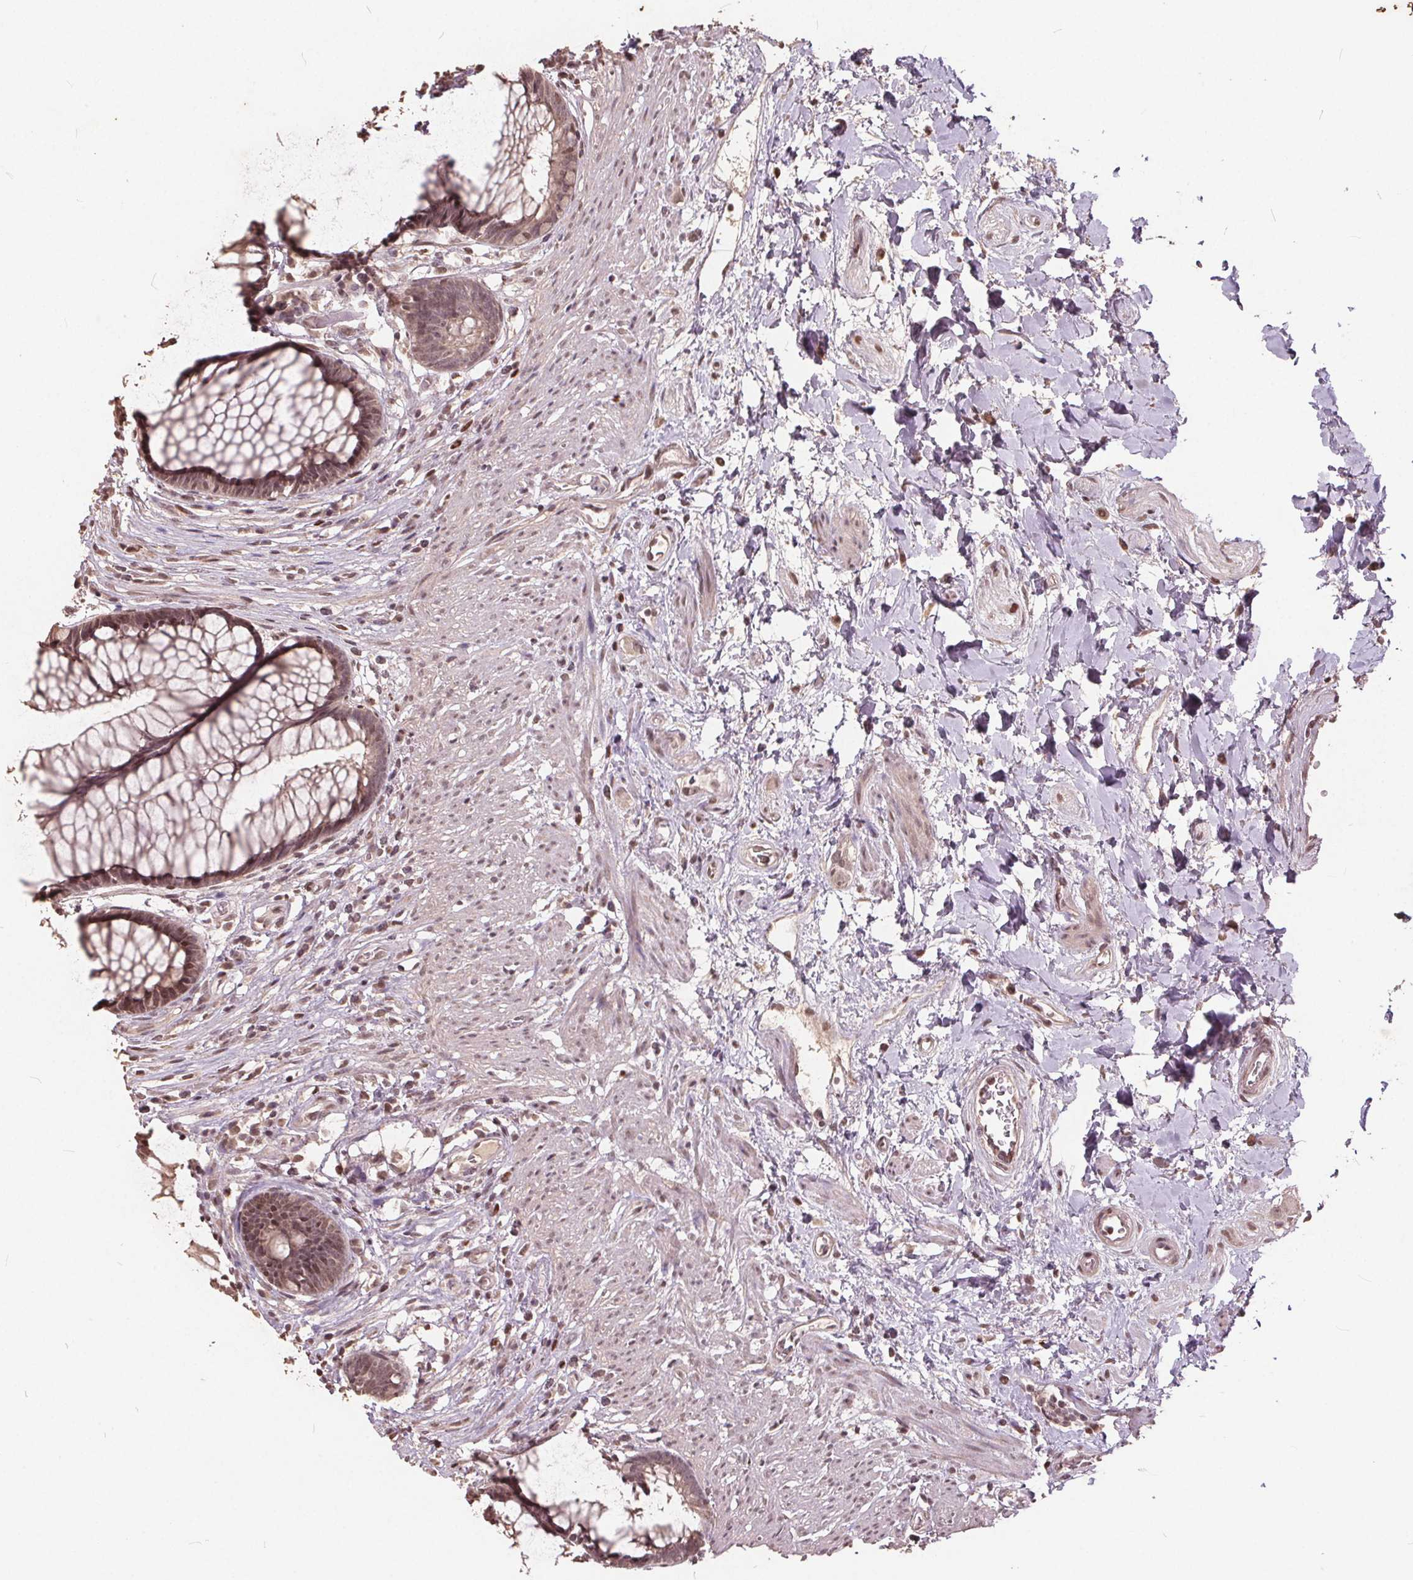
{"staining": {"intensity": "weak", "quantity": ">75%", "location": "nuclear"}, "tissue": "rectum", "cell_type": "Glandular cells", "image_type": "normal", "snomed": [{"axis": "morphology", "description": "Normal tissue, NOS"}, {"axis": "topography", "description": "Smooth muscle"}, {"axis": "topography", "description": "Rectum"}], "caption": "Immunohistochemistry image of normal rectum: human rectum stained using IHC reveals low levels of weak protein expression localized specifically in the nuclear of glandular cells, appearing as a nuclear brown color.", "gene": "DNMT3B", "patient": {"sex": "male", "age": 53}}